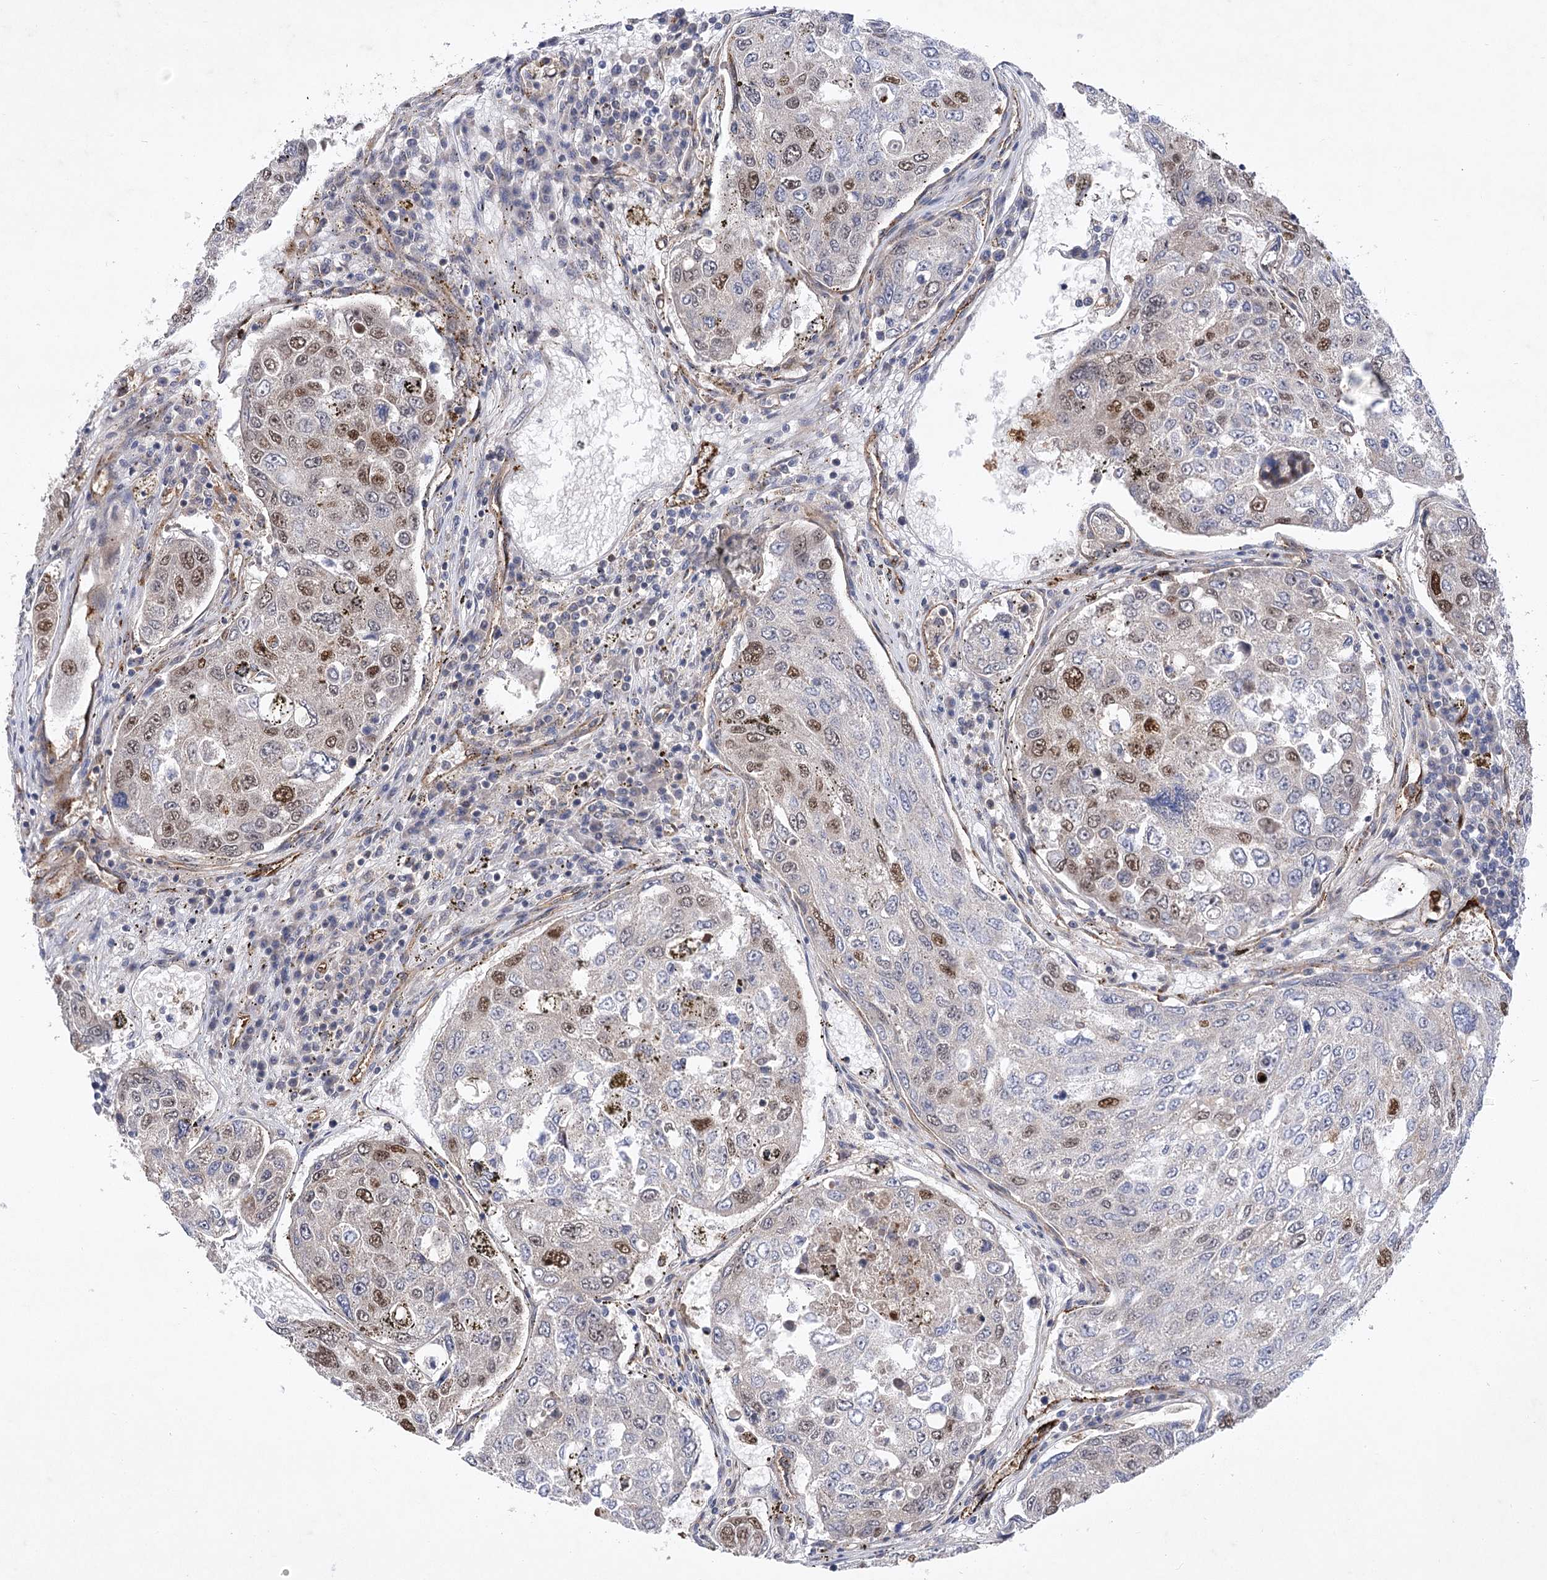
{"staining": {"intensity": "moderate", "quantity": "25%-75%", "location": "nuclear"}, "tissue": "urothelial cancer", "cell_type": "Tumor cells", "image_type": "cancer", "snomed": [{"axis": "morphology", "description": "Urothelial carcinoma, High grade"}, {"axis": "topography", "description": "Lymph node"}, {"axis": "topography", "description": "Urinary bladder"}], "caption": "Urothelial cancer was stained to show a protein in brown. There is medium levels of moderate nuclear expression in about 25%-75% of tumor cells.", "gene": "ARHGAP31", "patient": {"sex": "male", "age": 51}}